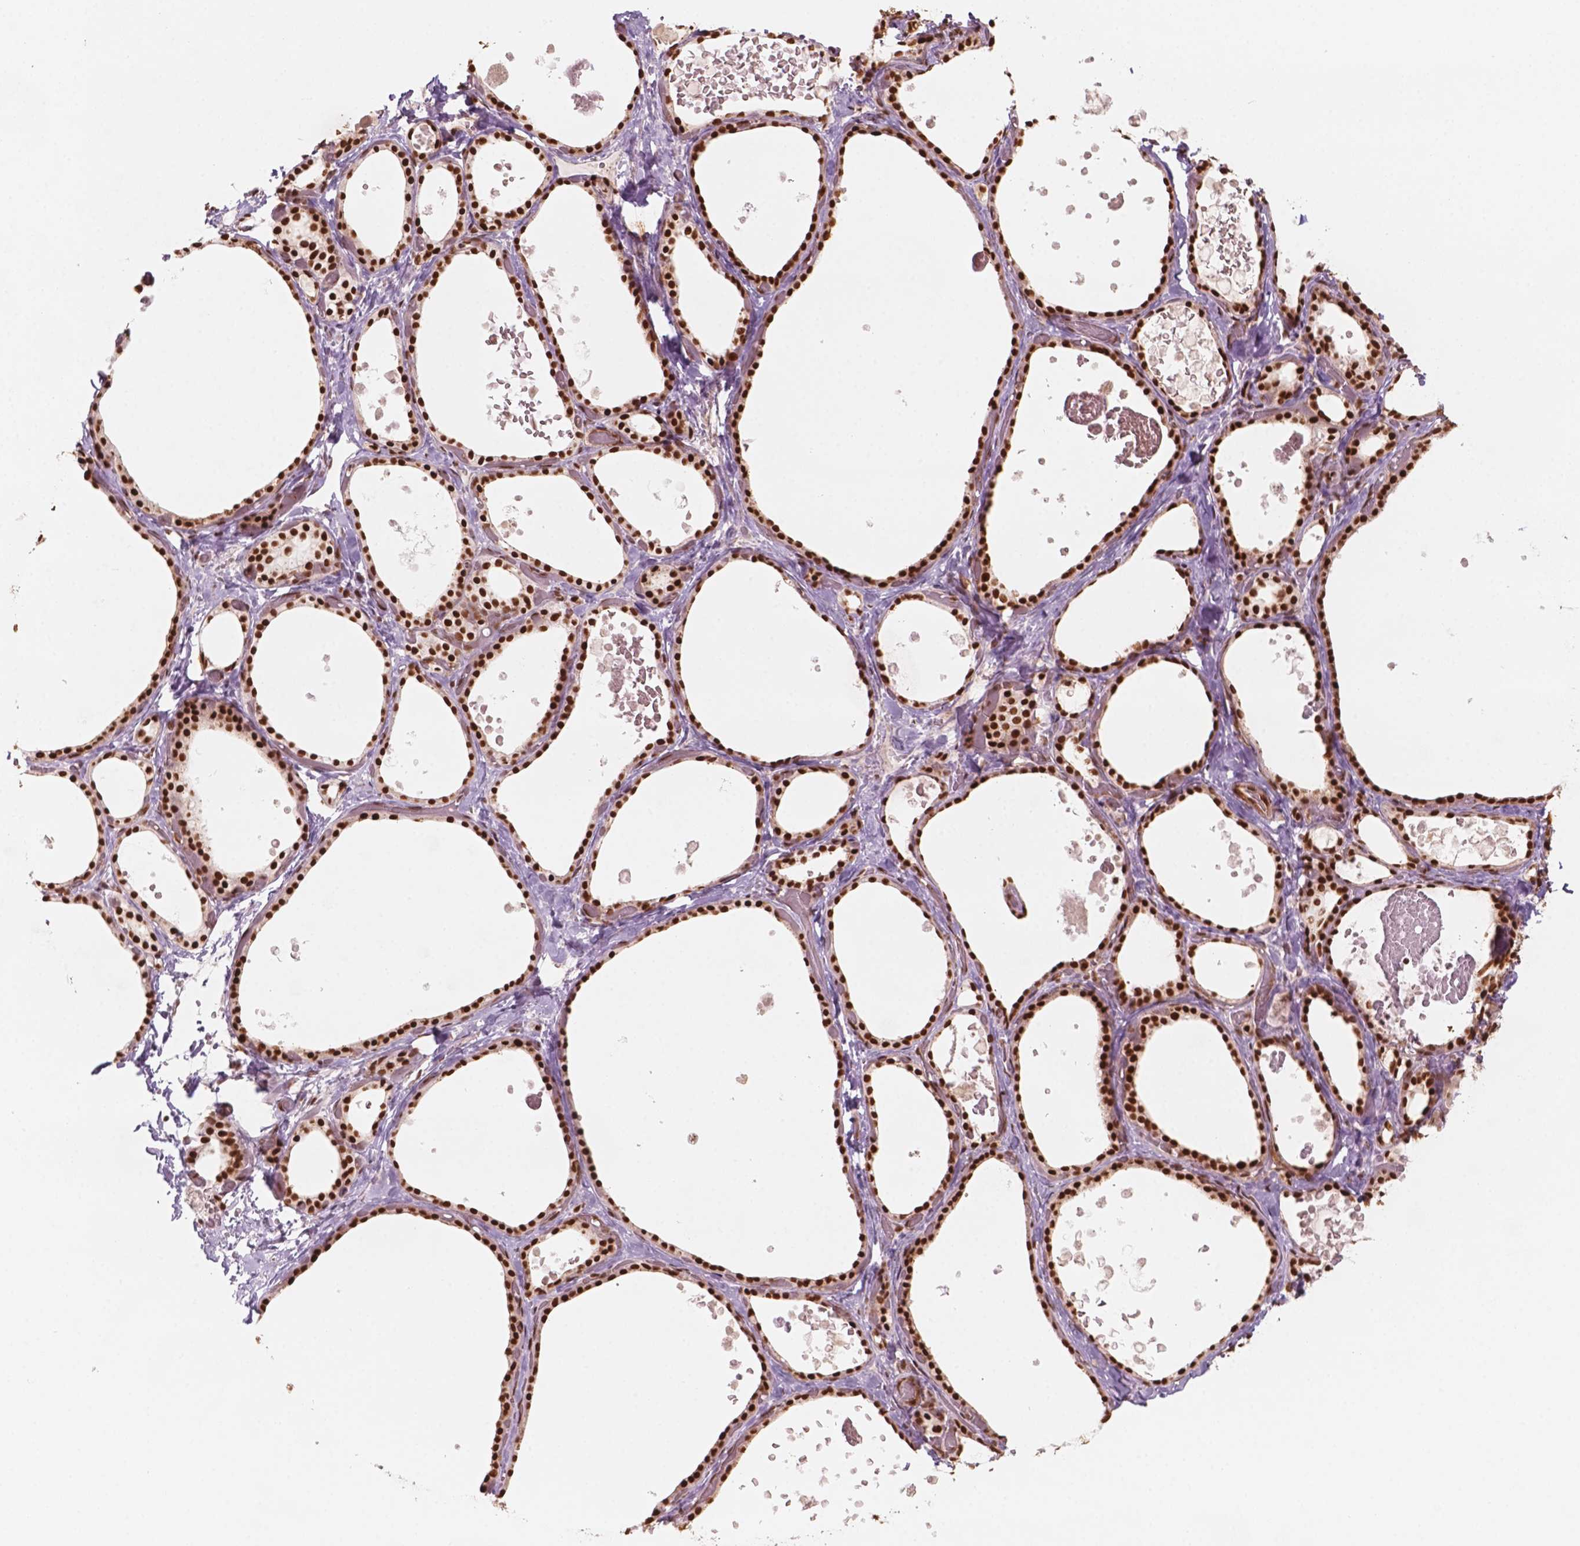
{"staining": {"intensity": "strong", "quantity": ">75%", "location": "nuclear"}, "tissue": "thyroid gland", "cell_type": "Glandular cells", "image_type": "normal", "snomed": [{"axis": "morphology", "description": "Normal tissue, NOS"}, {"axis": "topography", "description": "Thyroid gland"}], "caption": "Immunohistochemical staining of benign thyroid gland demonstrates >75% levels of strong nuclear protein expression in about >75% of glandular cells. (Brightfield microscopy of DAB IHC at high magnification).", "gene": "GTF3C5", "patient": {"sex": "female", "age": 56}}